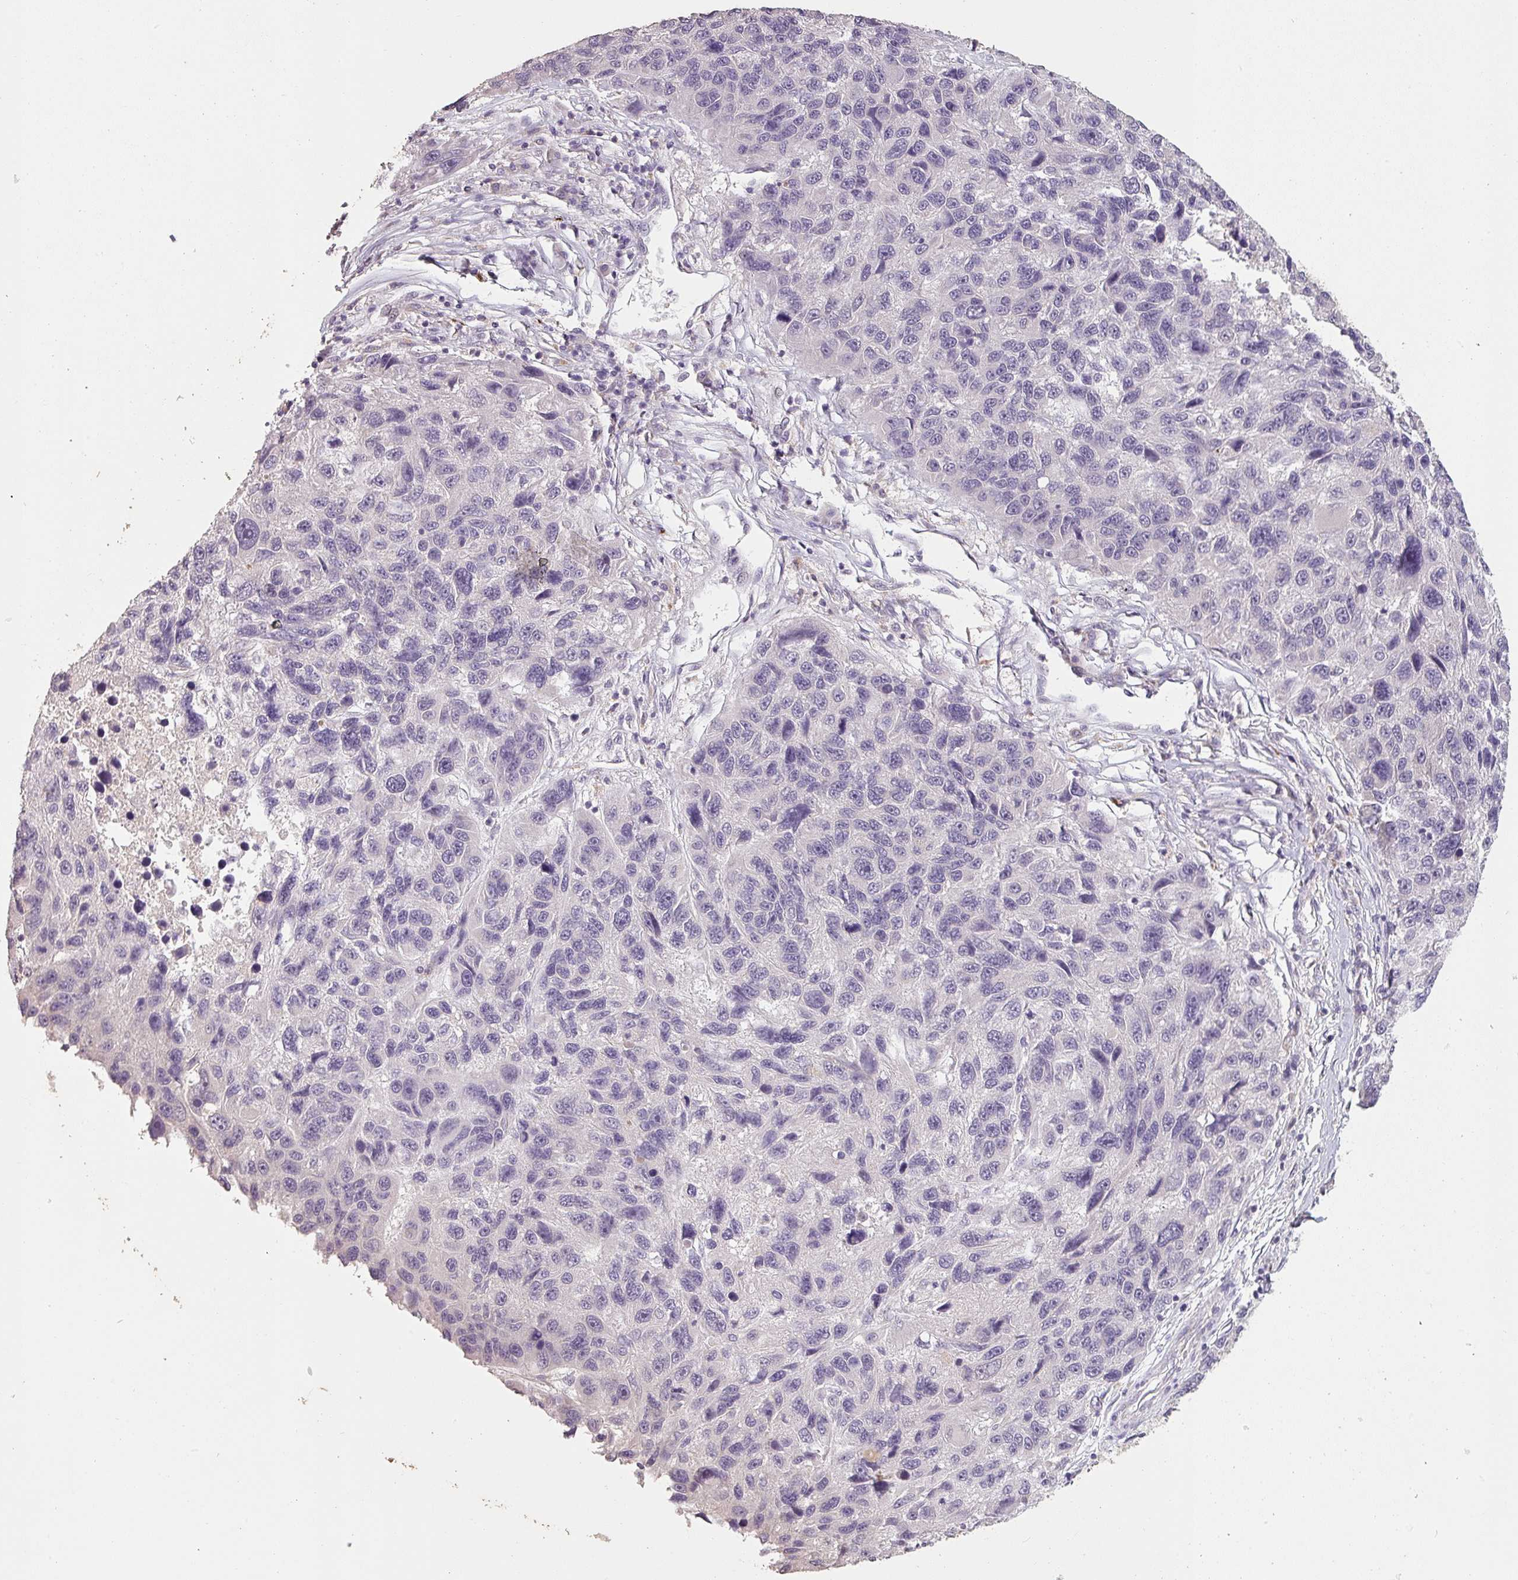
{"staining": {"intensity": "negative", "quantity": "none", "location": "none"}, "tissue": "melanoma", "cell_type": "Tumor cells", "image_type": "cancer", "snomed": [{"axis": "morphology", "description": "Malignant melanoma, NOS"}, {"axis": "topography", "description": "Skin"}], "caption": "The photomicrograph demonstrates no significant positivity in tumor cells of malignant melanoma. Brightfield microscopy of immunohistochemistry (IHC) stained with DAB (brown) and hematoxylin (blue), captured at high magnification.", "gene": "LYPLA1", "patient": {"sex": "male", "age": 53}}